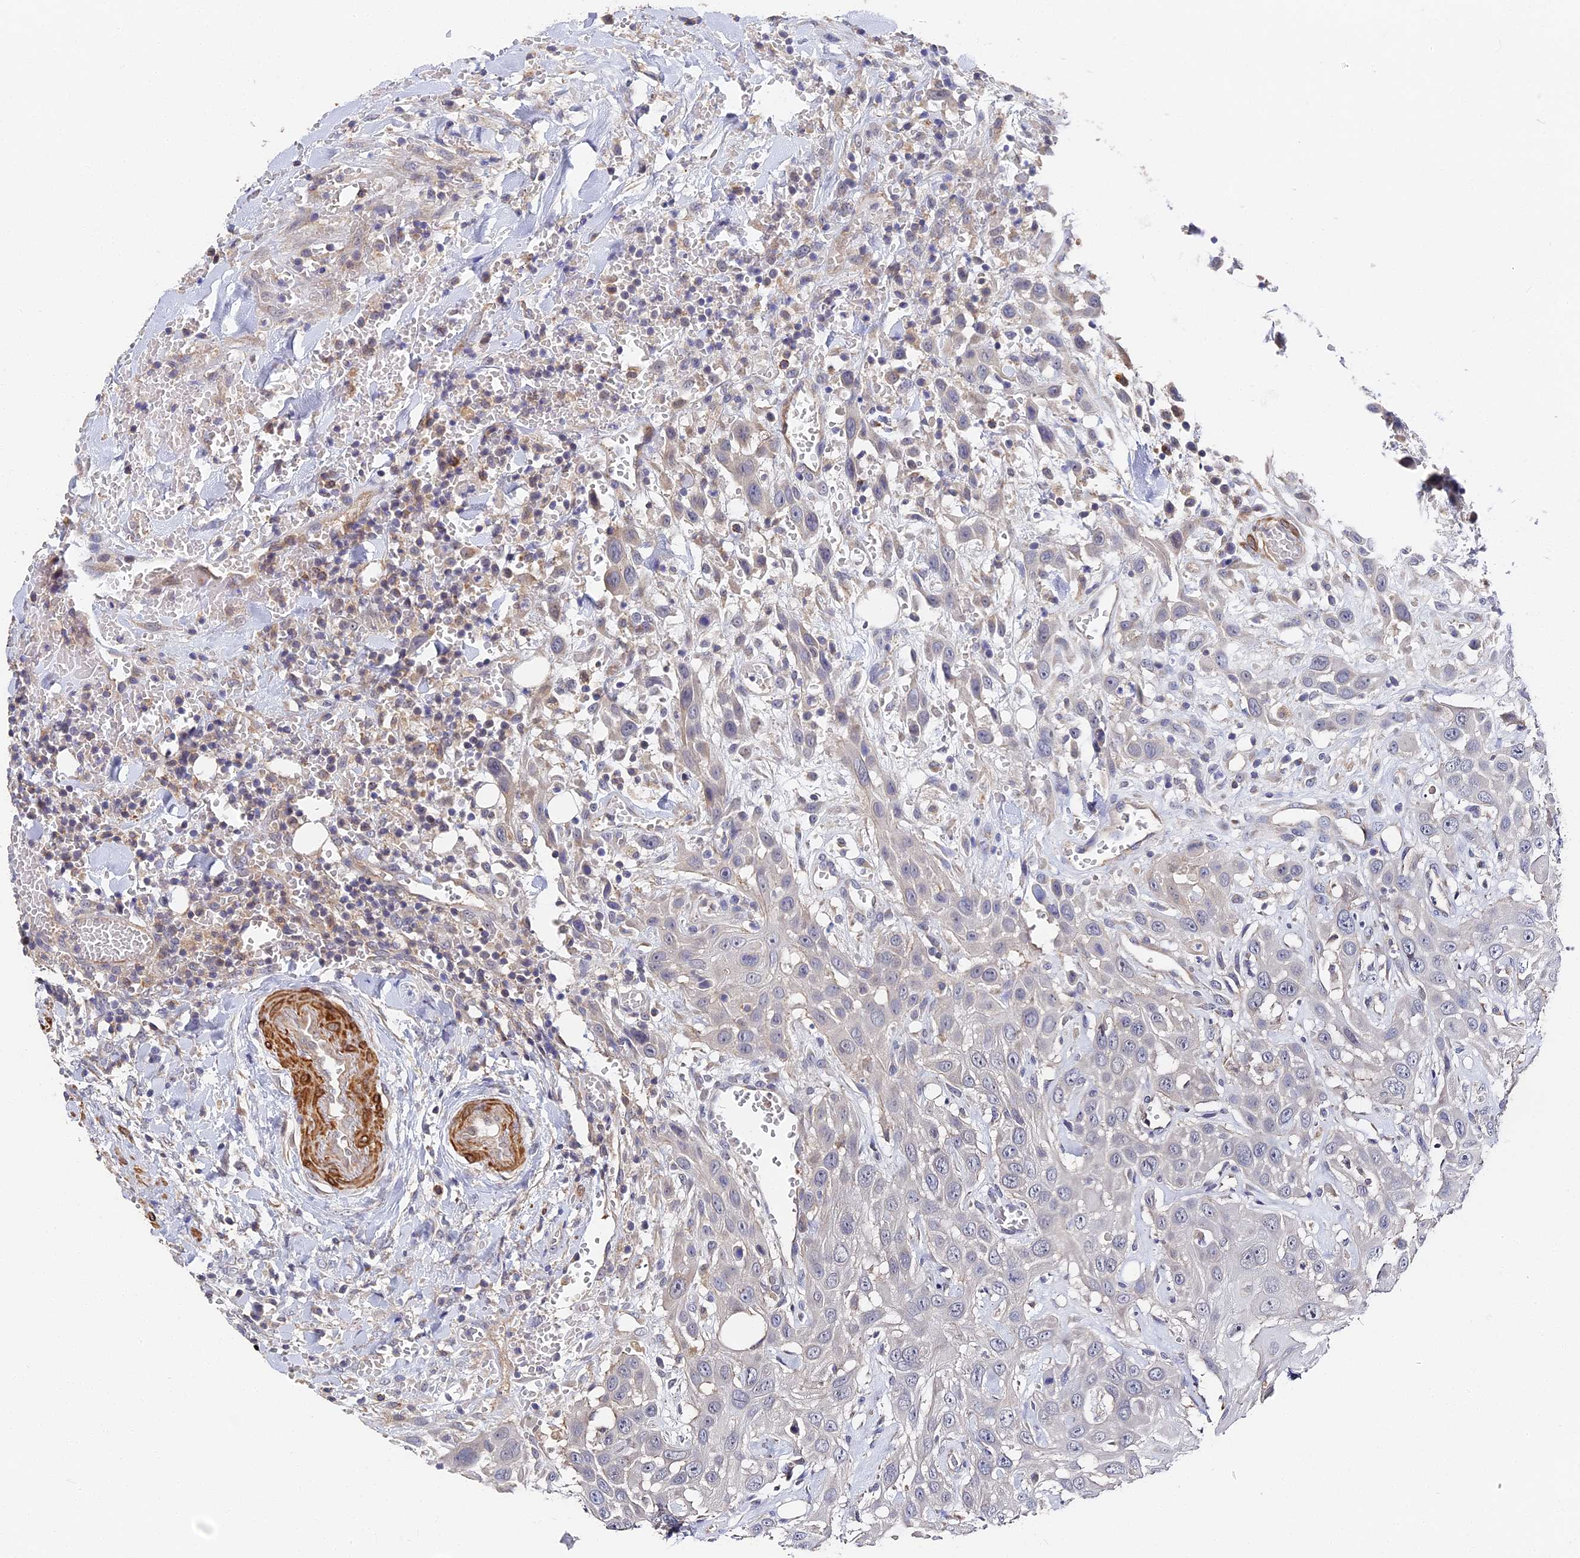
{"staining": {"intensity": "negative", "quantity": "none", "location": "none"}, "tissue": "head and neck cancer", "cell_type": "Tumor cells", "image_type": "cancer", "snomed": [{"axis": "morphology", "description": "Squamous cell carcinoma, NOS"}, {"axis": "topography", "description": "Head-Neck"}], "caption": "Photomicrograph shows no protein expression in tumor cells of head and neck squamous cell carcinoma tissue.", "gene": "CCDC113", "patient": {"sex": "male", "age": 81}}